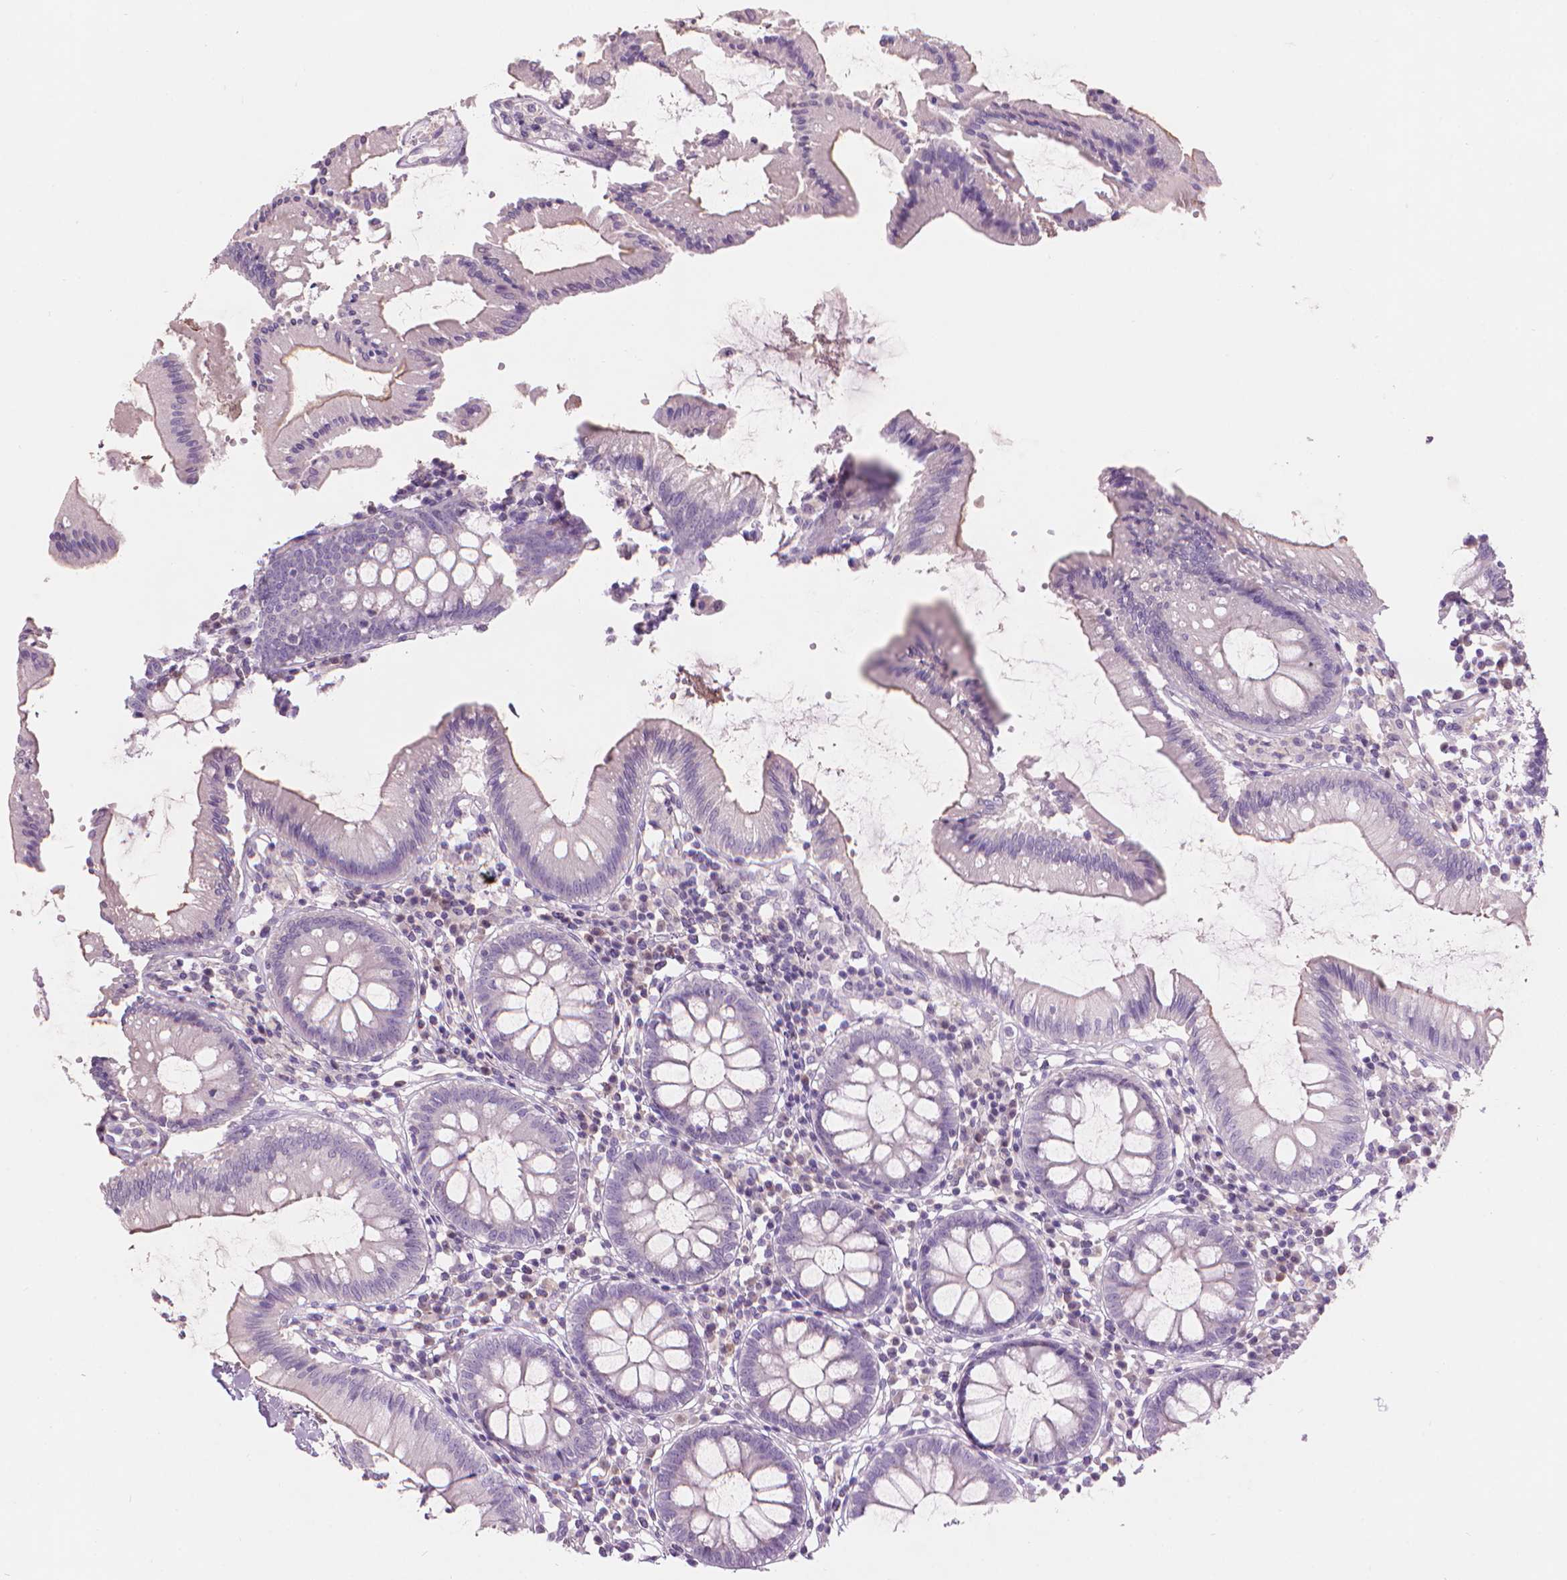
{"staining": {"intensity": "negative", "quantity": "none", "location": "none"}, "tissue": "colon", "cell_type": "Endothelial cells", "image_type": "normal", "snomed": [{"axis": "morphology", "description": "Normal tissue, NOS"}, {"axis": "morphology", "description": "Adenocarcinoma, NOS"}, {"axis": "topography", "description": "Colon"}], "caption": "Endothelial cells are negative for protein expression in benign human colon.", "gene": "ENO2", "patient": {"sex": "male", "age": 83}}